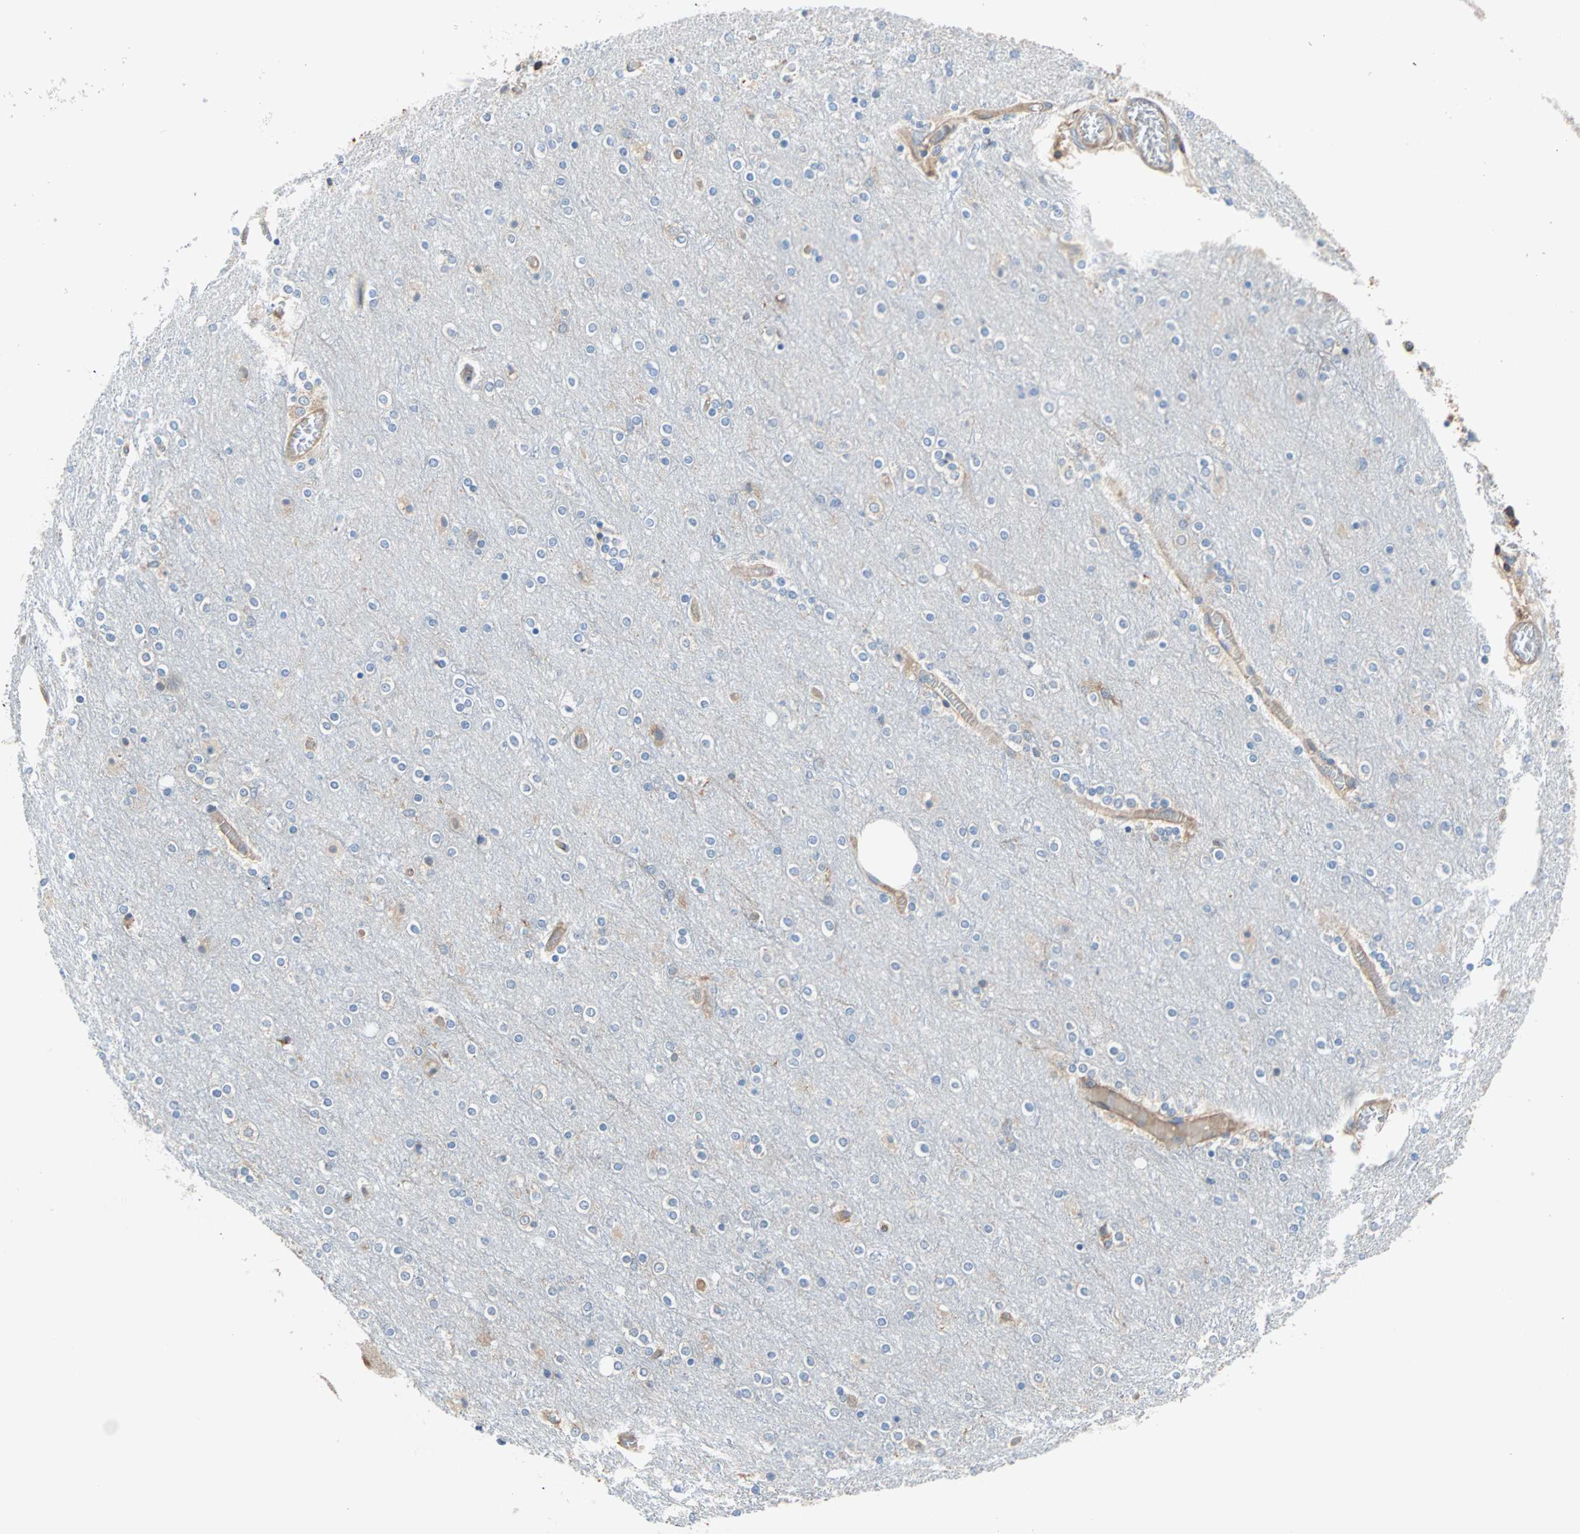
{"staining": {"intensity": "weak", "quantity": ">75%", "location": "cytoplasmic/membranous"}, "tissue": "cerebral cortex", "cell_type": "Endothelial cells", "image_type": "normal", "snomed": [{"axis": "morphology", "description": "Normal tissue, NOS"}, {"axis": "topography", "description": "Cerebral cortex"}], "caption": "Protein staining of benign cerebral cortex demonstrates weak cytoplasmic/membranous expression in about >75% of endothelial cells. (DAB IHC, brown staining for protein, blue staining for nuclei).", "gene": "EEF2", "patient": {"sex": "female", "age": 54}}